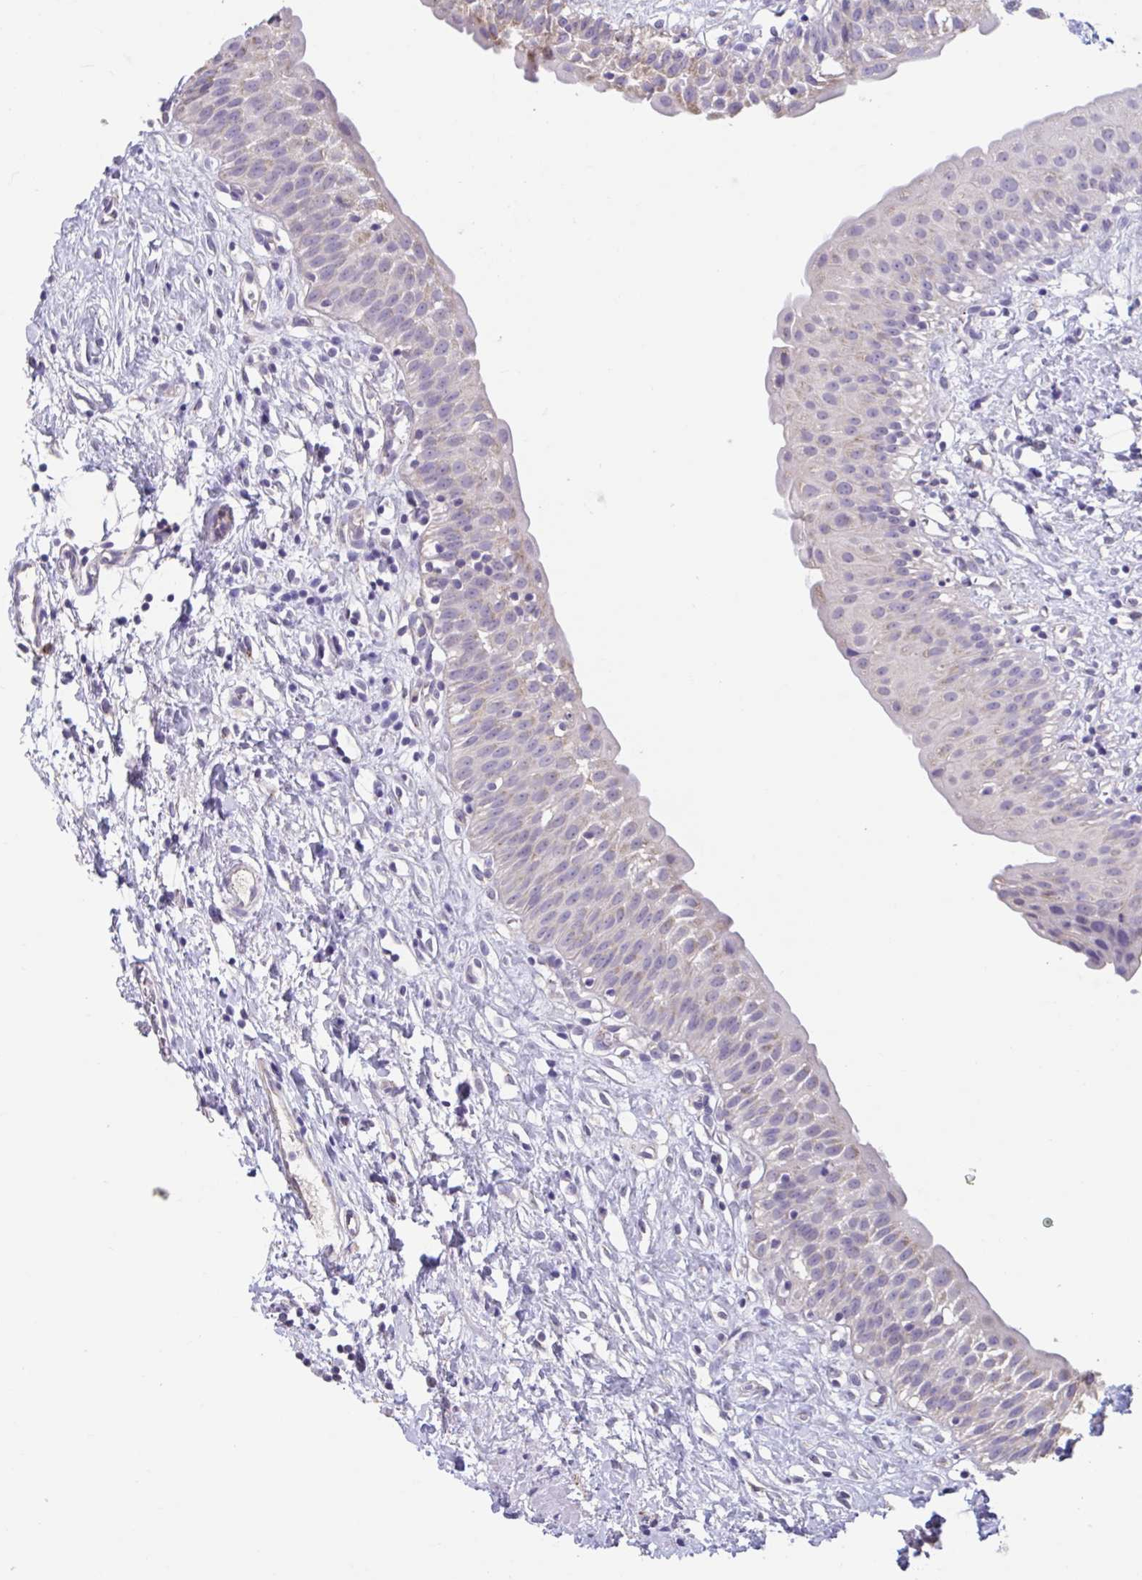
{"staining": {"intensity": "moderate", "quantity": "<25%", "location": "cytoplasmic/membranous"}, "tissue": "urinary bladder", "cell_type": "Urothelial cells", "image_type": "normal", "snomed": [{"axis": "morphology", "description": "Normal tissue, NOS"}, {"axis": "topography", "description": "Urinary bladder"}], "caption": "A micrograph showing moderate cytoplasmic/membranous staining in approximately <25% of urothelial cells in unremarkable urinary bladder, as visualized by brown immunohistochemical staining.", "gene": "GPR162", "patient": {"sex": "male", "age": 51}}